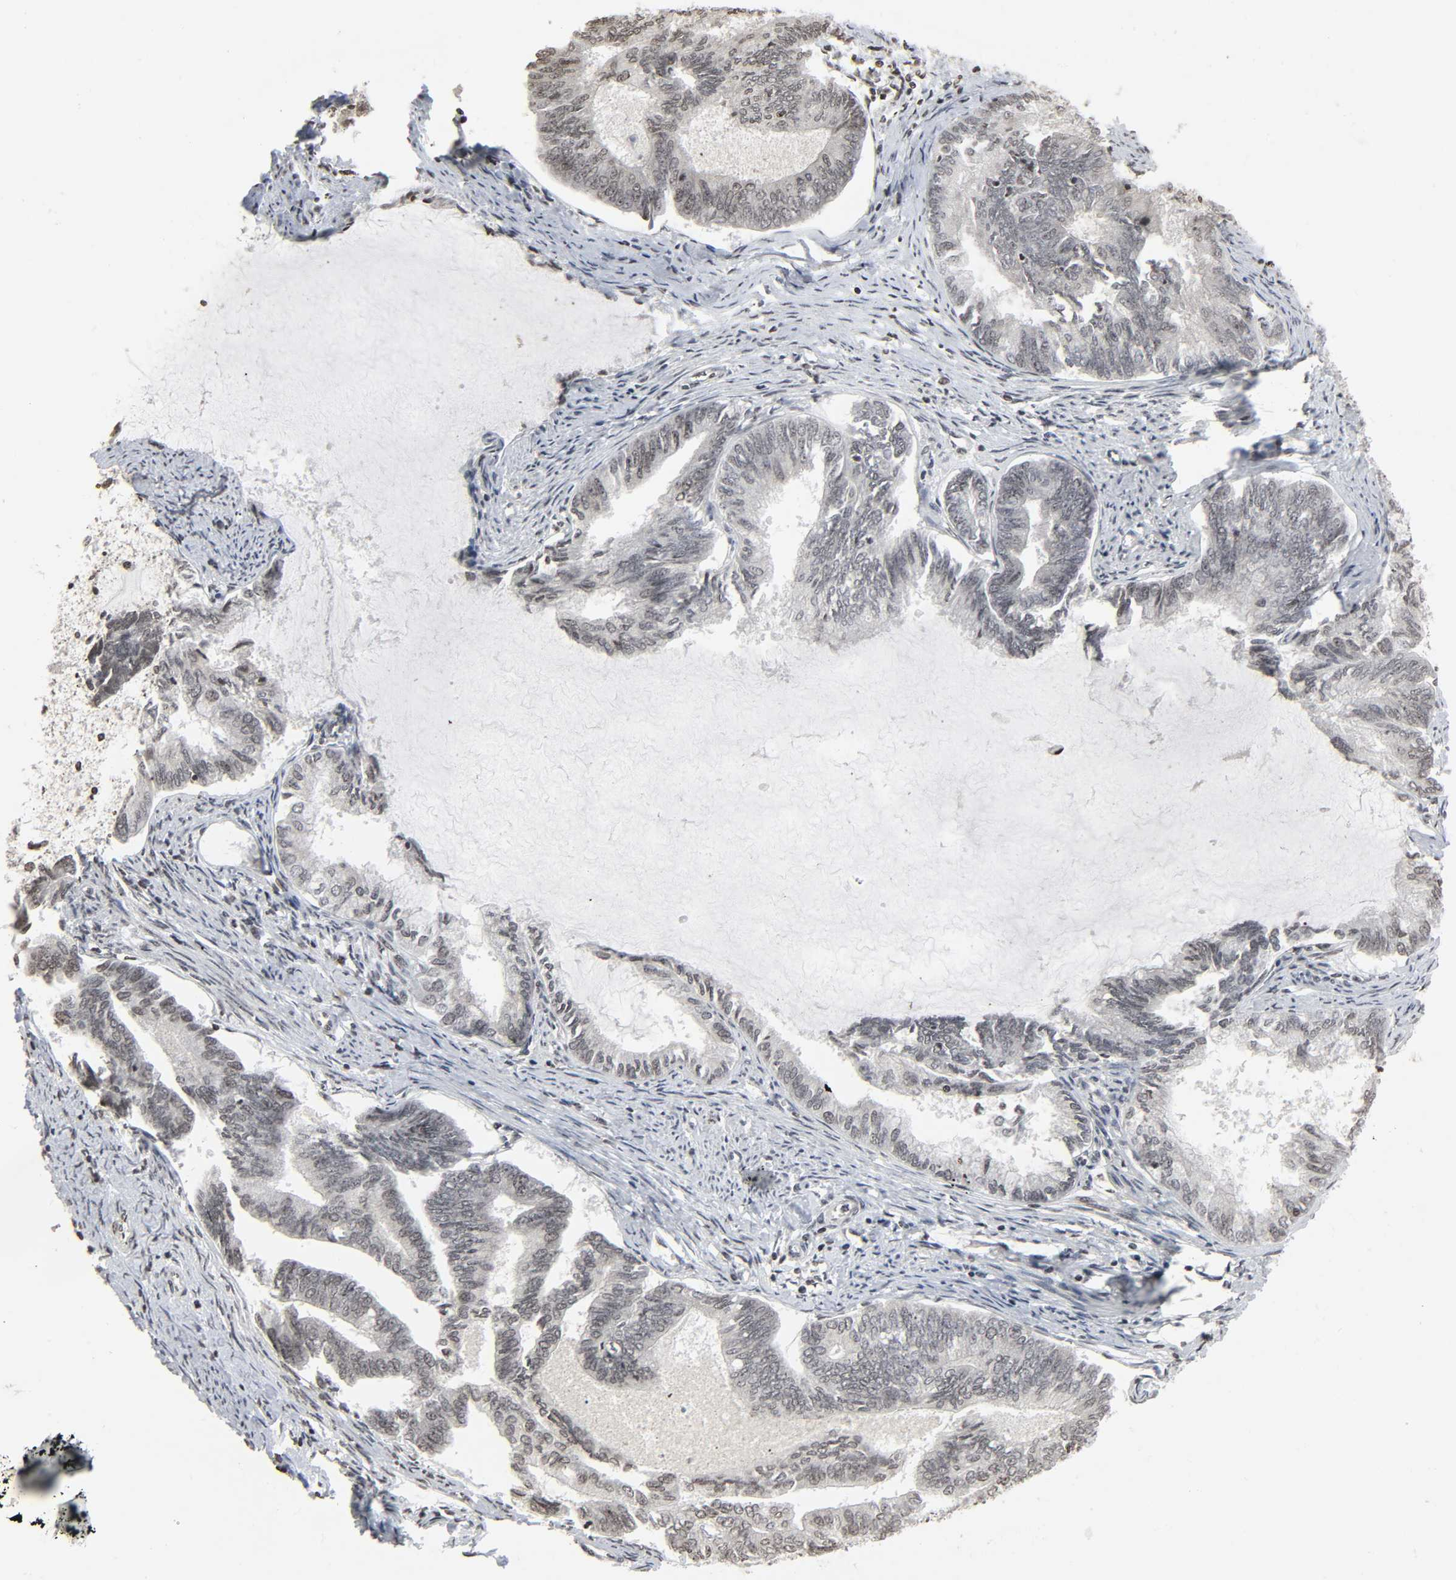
{"staining": {"intensity": "weak", "quantity": ">75%", "location": "nuclear"}, "tissue": "endometrial cancer", "cell_type": "Tumor cells", "image_type": "cancer", "snomed": [{"axis": "morphology", "description": "Adenocarcinoma, NOS"}, {"axis": "topography", "description": "Endometrium"}], "caption": "Immunohistochemical staining of human endometrial adenocarcinoma exhibits weak nuclear protein staining in about >75% of tumor cells. The staining was performed using DAB (3,3'-diaminobenzidine) to visualize the protein expression in brown, while the nuclei were stained in blue with hematoxylin (Magnification: 20x).", "gene": "ELAVL1", "patient": {"sex": "female", "age": 86}}